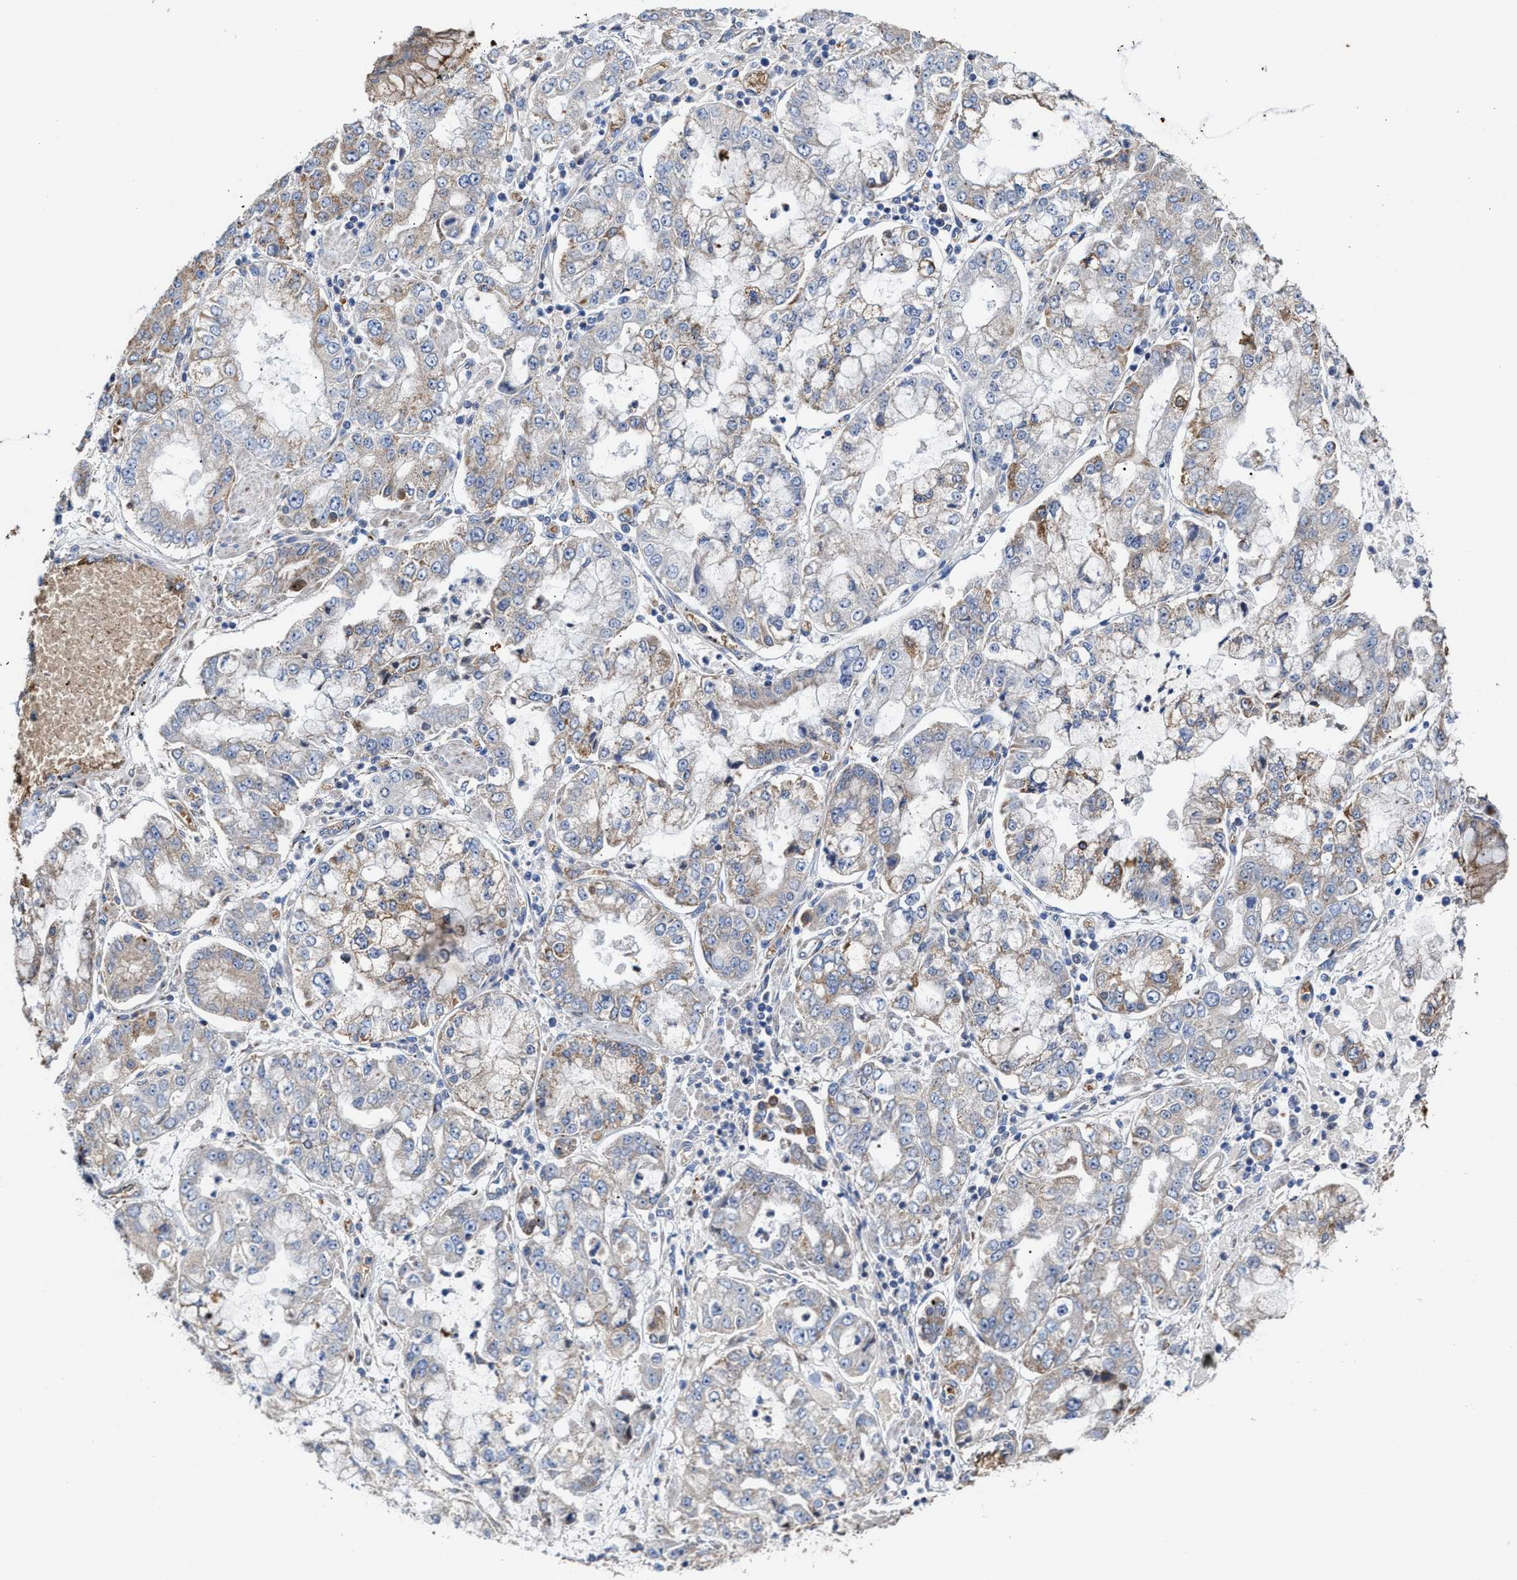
{"staining": {"intensity": "weak", "quantity": "<25%", "location": "cytoplasmic/membranous"}, "tissue": "stomach cancer", "cell_type": "Tumor cells", "image_type": "cancer", "snomed": [{"axis": "morphology", "description": "Adenocarcinoma, NOS"}, {"axis": "topography", "description": "Stomach"}], "caption": "The micrograph reveals no staining of tumor cells in stomach adenocarcinoma.", "gene": "MECR", "patient": {"sex": "male", "age": 76}}